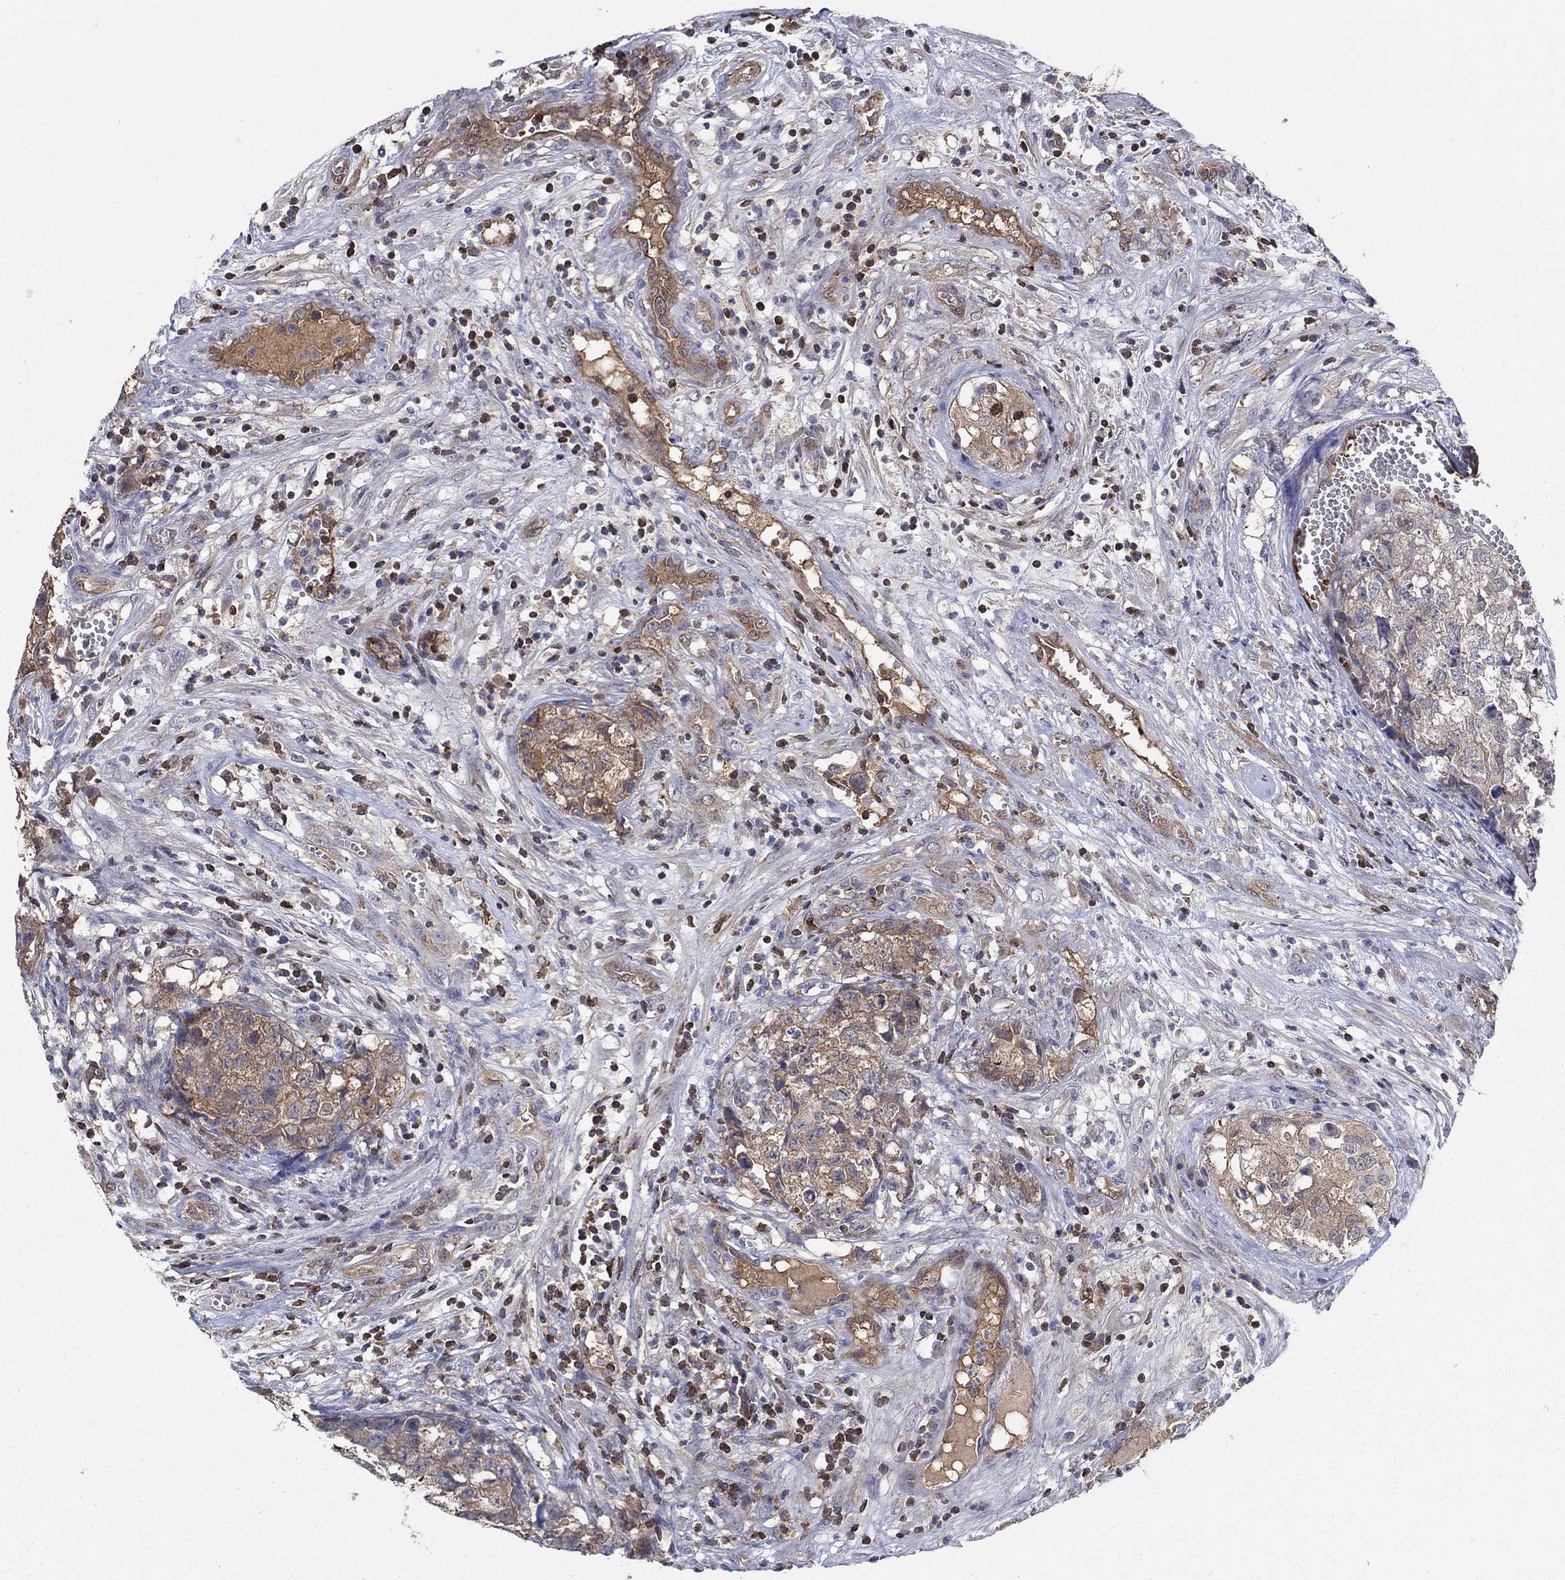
{"staining": {"intensity": "weak", "quantity": "25%-75%", "location": "cytoplasmic/membranous"}, "tissue": "testis cancer", "cell_type": "Tumor cells", "image_type": "cancer", "snomed": [{"axis": "morphology", "description": "Seminoma, NOS"}, {"axis": "morphology", "description": "Carcinoma, Embryonal, NOS"}, {"axis": "topography", "description": "Testis"}], "caption": "Immunohistochemistry (IHC) photomicrograph of seminoma (testis) stained for a protein (brown), which displays low levels of weak cytoplasmic/membranous expression in about 25%-75% of tumor cells.", "gene": "AGFG2", "patient": {"sex": "male", "age": 22}}